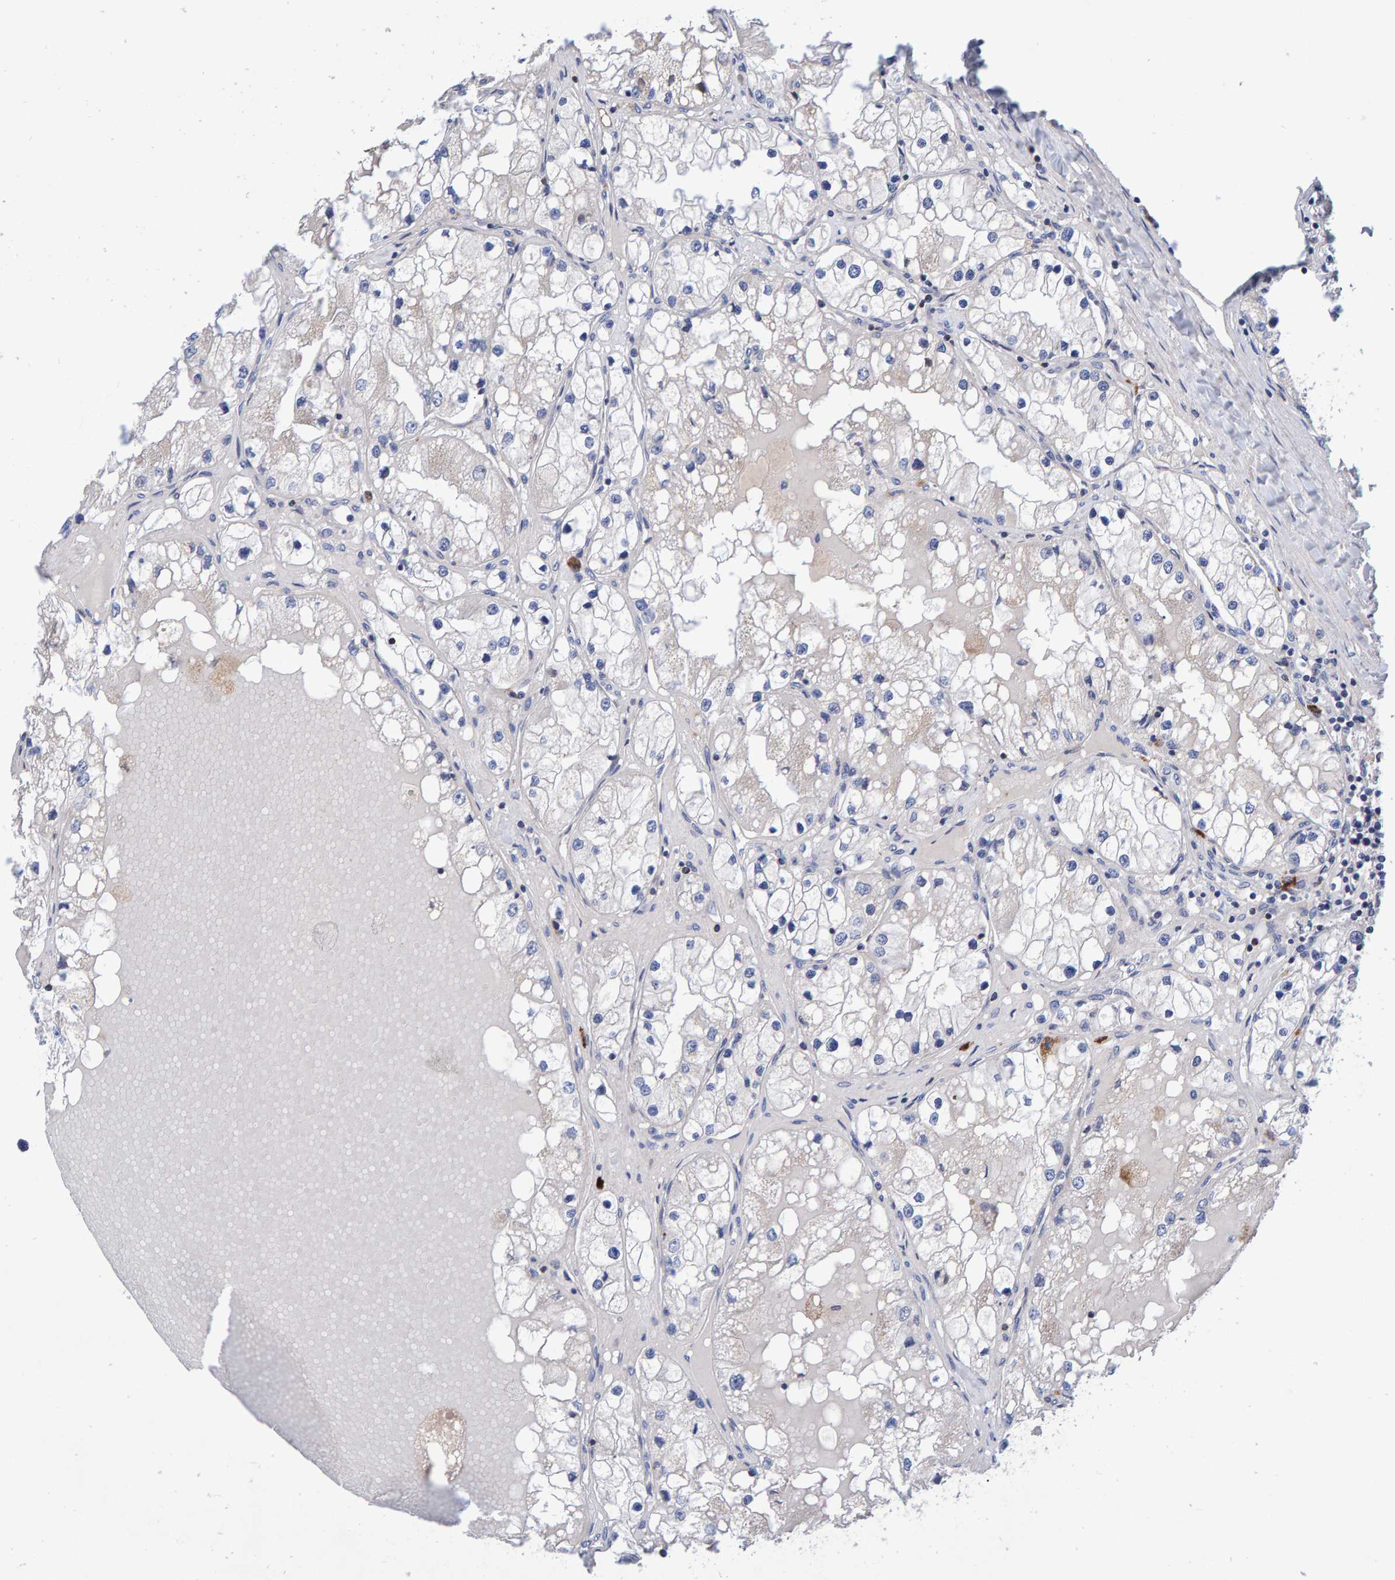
{"staining": {"intensity": "negative", "quantity": "none", "location": "none"}, "tissue": "renal cancer", "cell_type": "Tumor cells", "image_type": "cancer", "snomed": [{"axis": "morphology", "description": "Adenocarcinoma, NOS"}, {"axis": "topography", "description": "Kidney"}], "caption": "Immunohistochemistry micrograph of neoplastic tissue: human renal adenocarcinoma stained with DAB (3,3'-diaminobenzidine) exhibits no significant protein expression in tumor cells.", "gene": "EFR3A", "patient": {"sex": "male", "age": 68}}